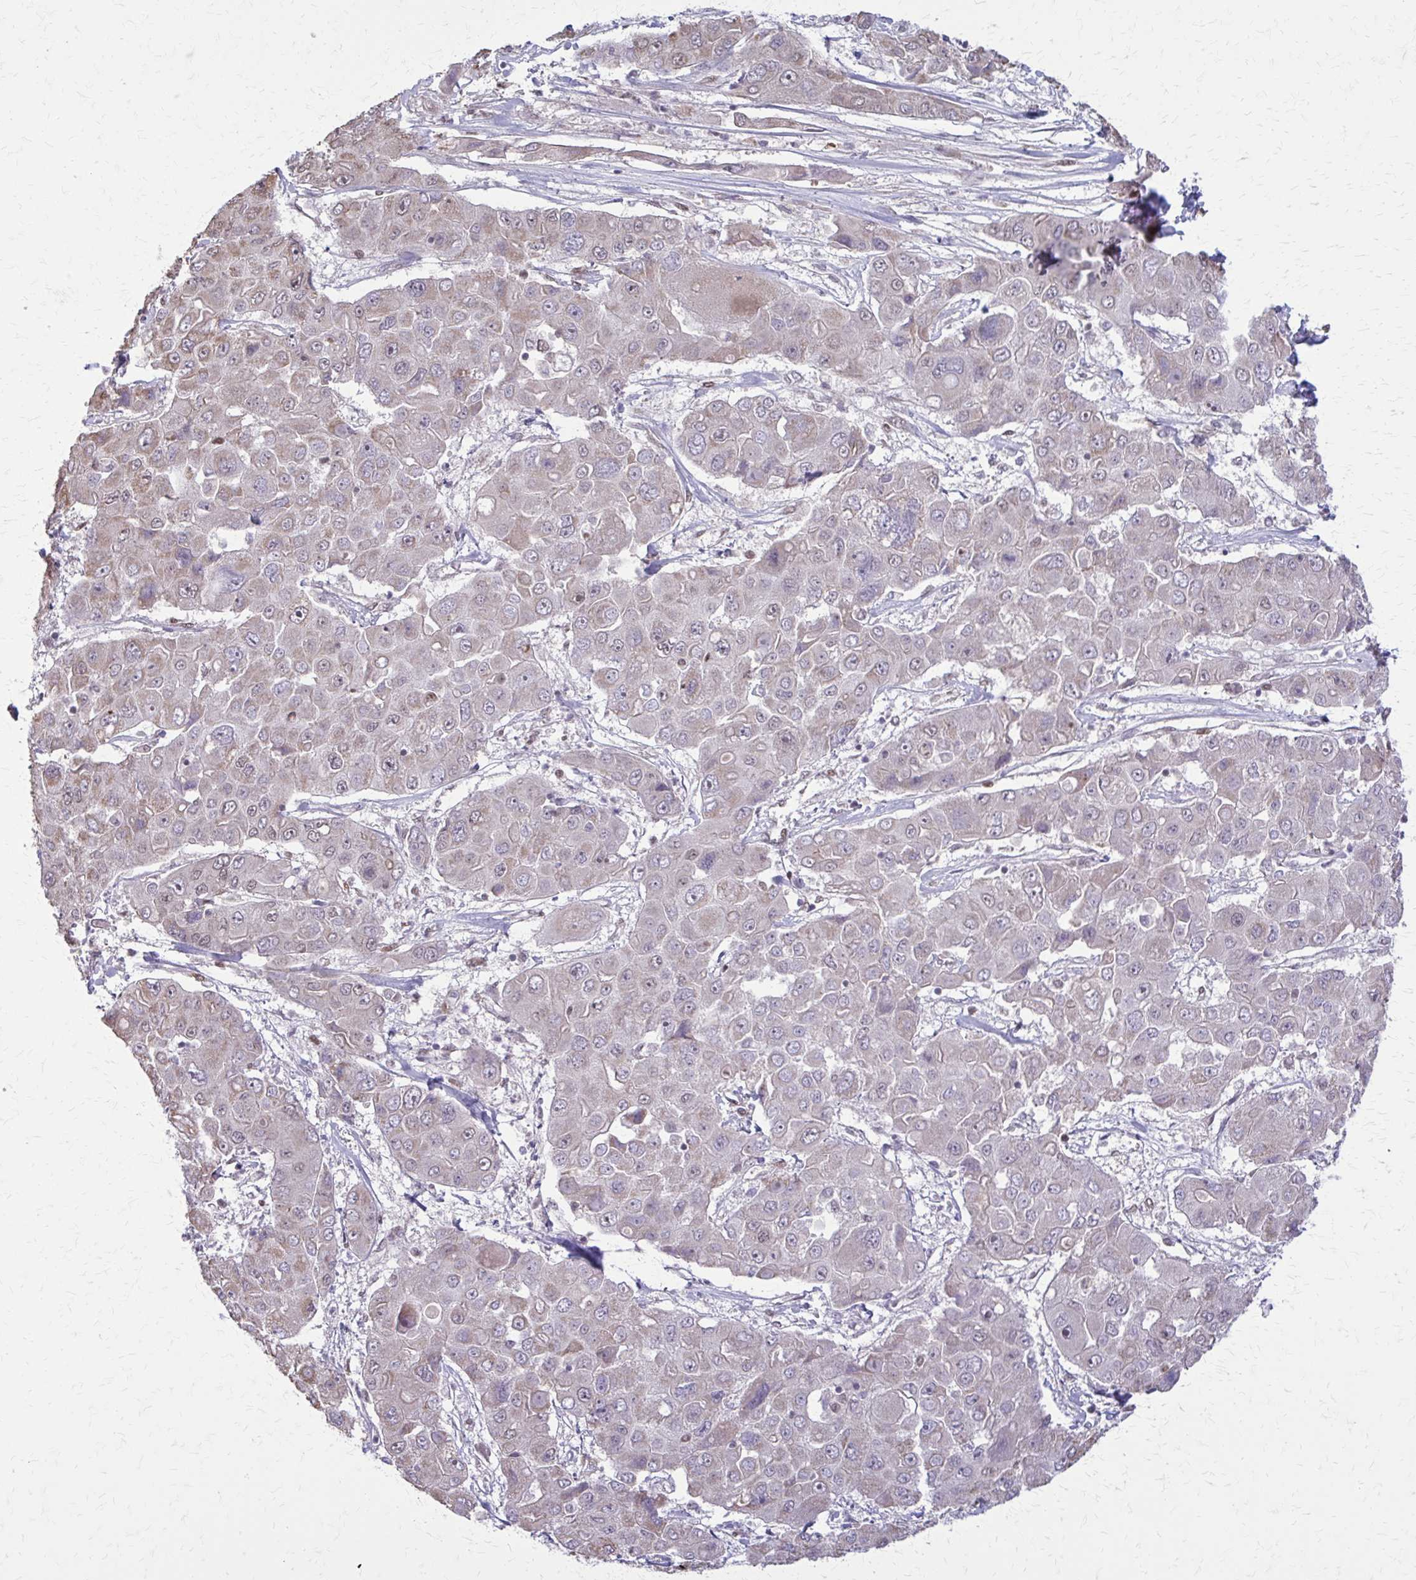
{"staining": {"intensity": "weak", "quantity": "<25%", "location": "cytoplasmic/membranous"}, "tissue": "liver cancer", "cell_type": "Tumor cells", "image_type": "cancer", "snomed": [{"axis": "morphology", "description": "Cholangiocarcinoma"}, {"axis": "topography", "description": "Liver"}], "caption": "Tumor cells are negative for brown protein staining in liver cancer (cholangiocarcinoma).", "gene": "TTF1", "patient": {"sex": "male", "age": 67}}